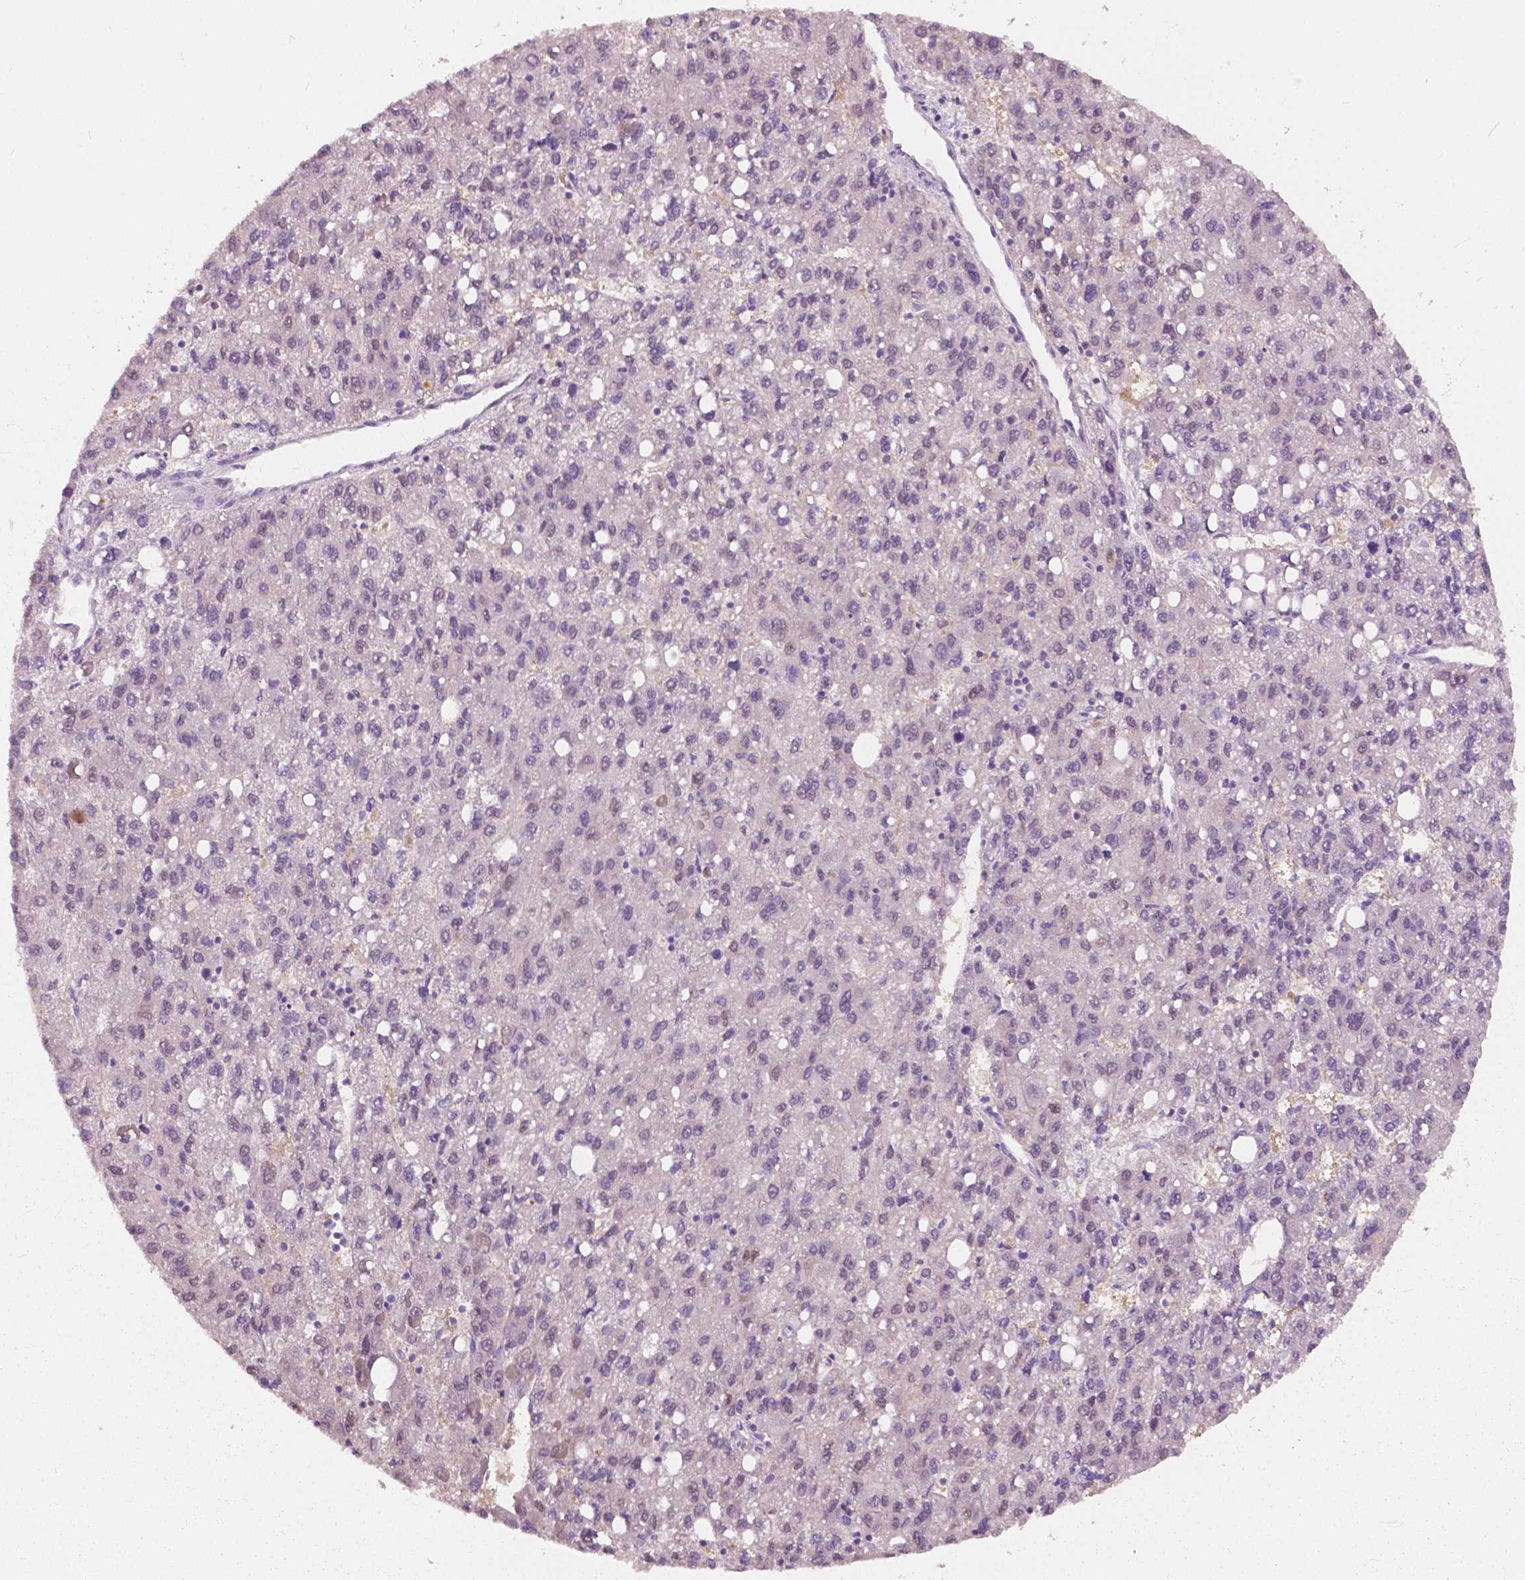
{"staining": {"intensity": "negative", "quantity": "none", "location": "none"}, "tissue": "liver cancer", "cell_type": "Tumor cells", "image_type": "cancer", "snomed": [{"axis": "morphology", "description": "Carcinoma, Hepatocellular, NOS"}, {"axis": "topography", "description": "Liver"}], "caption": "Immunohistochemistry (IHC) histopathology image of neoplastic tissue: hepatocellular carcinoma (liver) stained with DAB (3,3'-diaminobenzidine) exhibits no significant protein positivity in tumor cells.", "gene": "TKFC", "patient": {"sex": "female", "age": 82}}